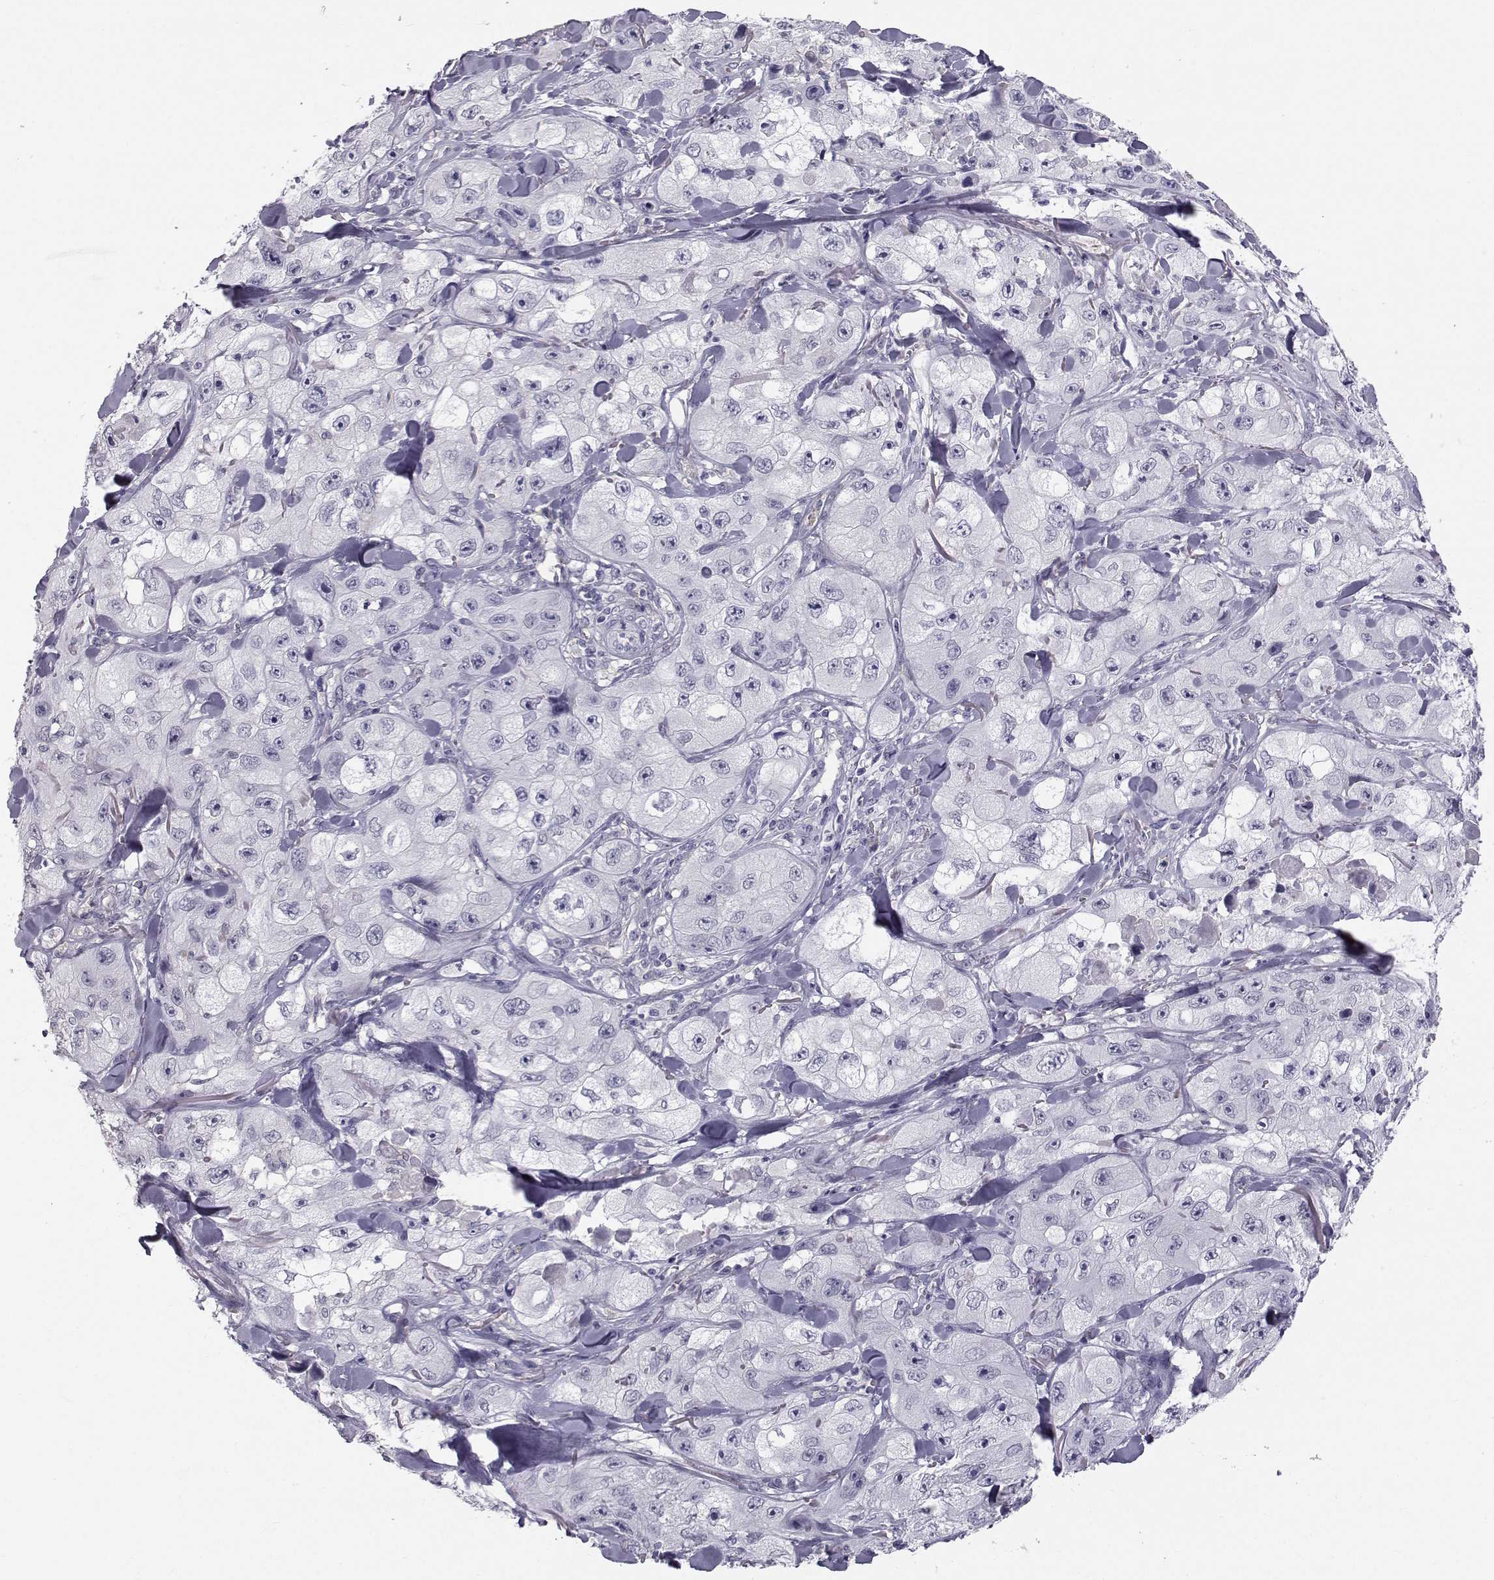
{"staining": {"intensity": "negative", "quantity": "none", "location": "none"}, "tissue": "skin cancer", "cell_type": "Tumor cells", "image_type": "cancer", "snomed": [{"axis": "morphology", "description": "Squamous cell carcinoma, NOS"}, {"axis": "topography", "description": "Skin"}, {"axis": "topography", "description": "Subcutis"}], "caption": "This micrograph is of skin cancer stained with immunohistochemistry (IHC) to label a protein in brown with the nuclei are counter-stained blue. There is no positivity in tumor cells.", "gene": "SPDYE4", "patient": {"sex": "male", "age": 73}}